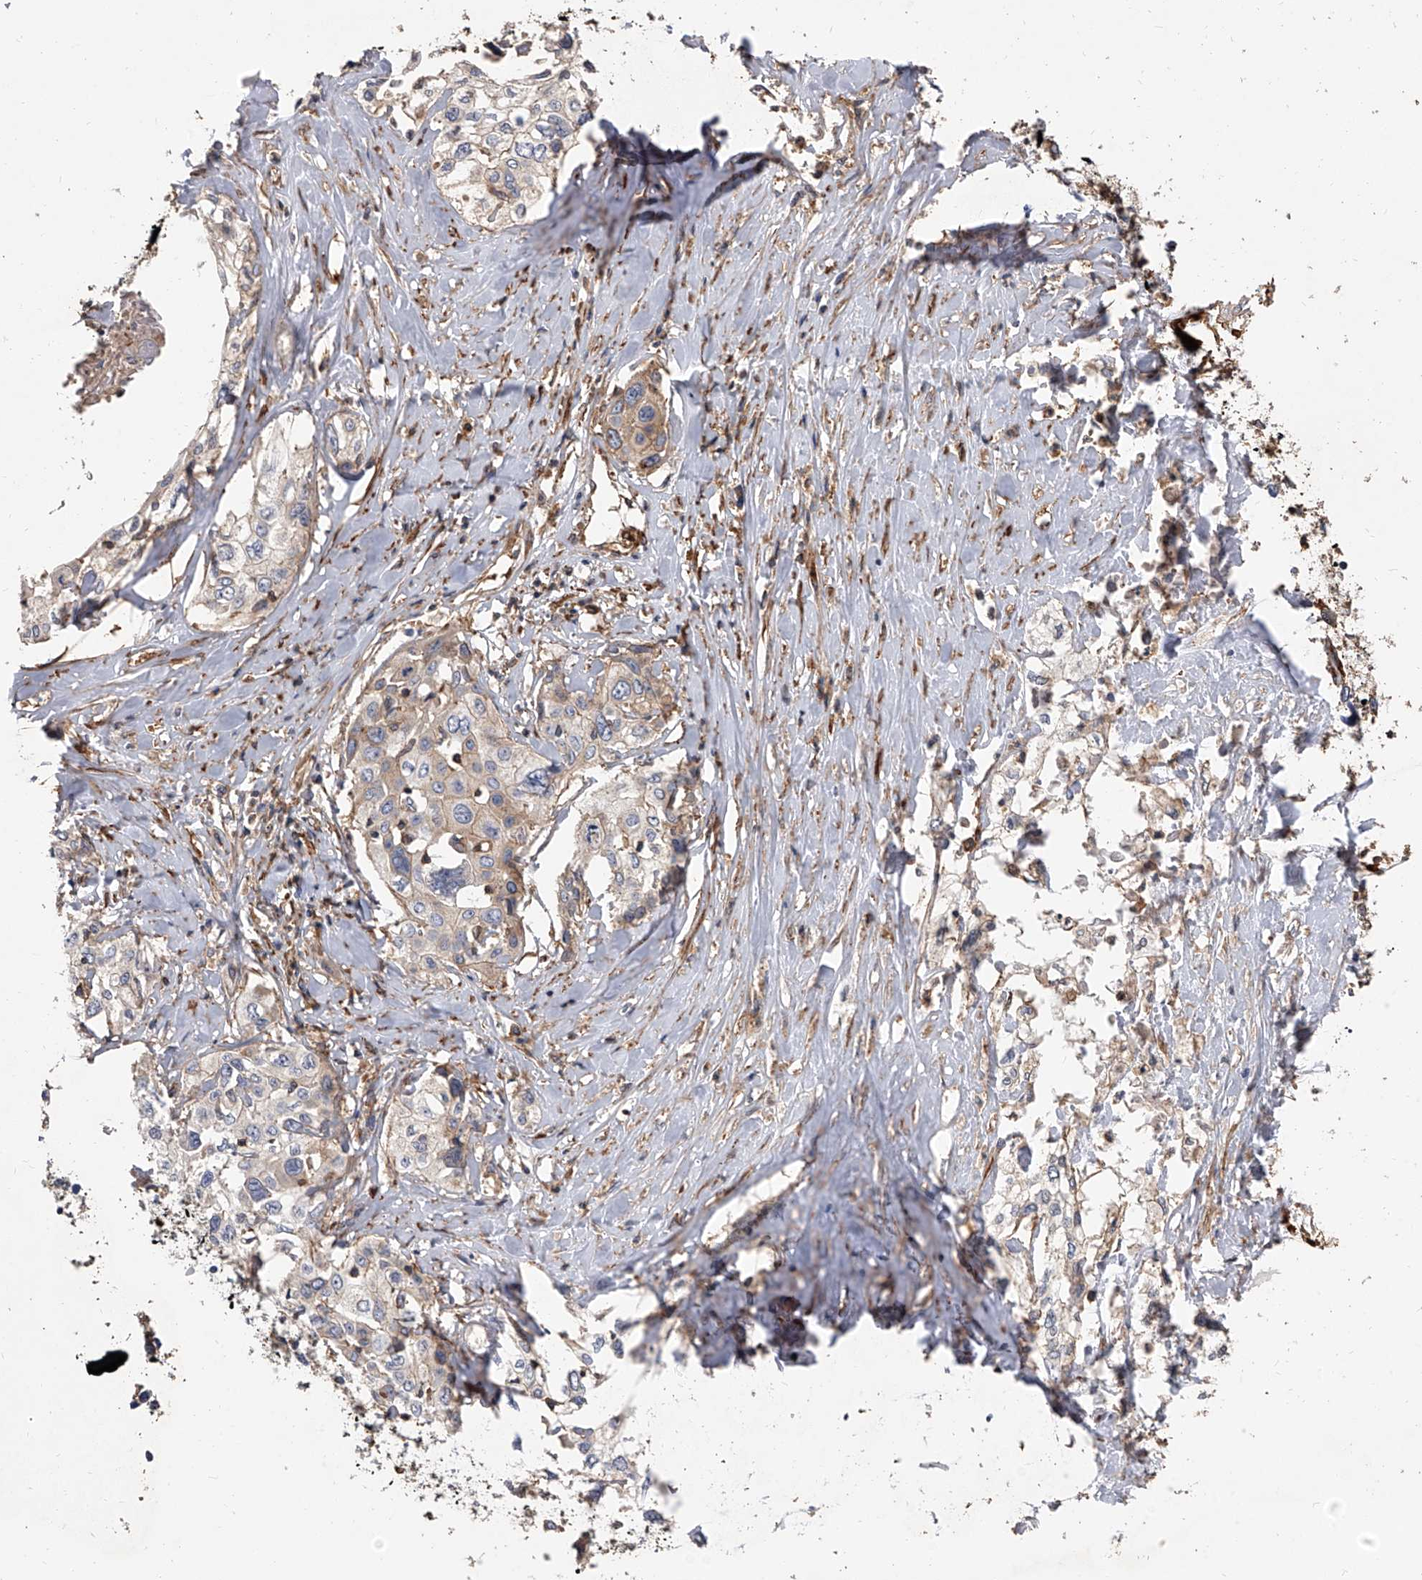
{"staining": {"intensity": "weak", "quantity": "<25%", "location": "cytoplasmic/membranous"}, "tissue": "cervical cancer", "cell_type": "Tumor cells", "image_type": "cancer", "snomed": [{"axis": "morphology", "description": "Squamous cell carcinoma, NOS"}, {"axis": "topography", "description": "Cervix"}], "caption": "Cervical cancer stained for a protein using IHC shows no positivity tumor cells.", "gene": "PISD", "patient": {"sex": "female", "age": 31}}